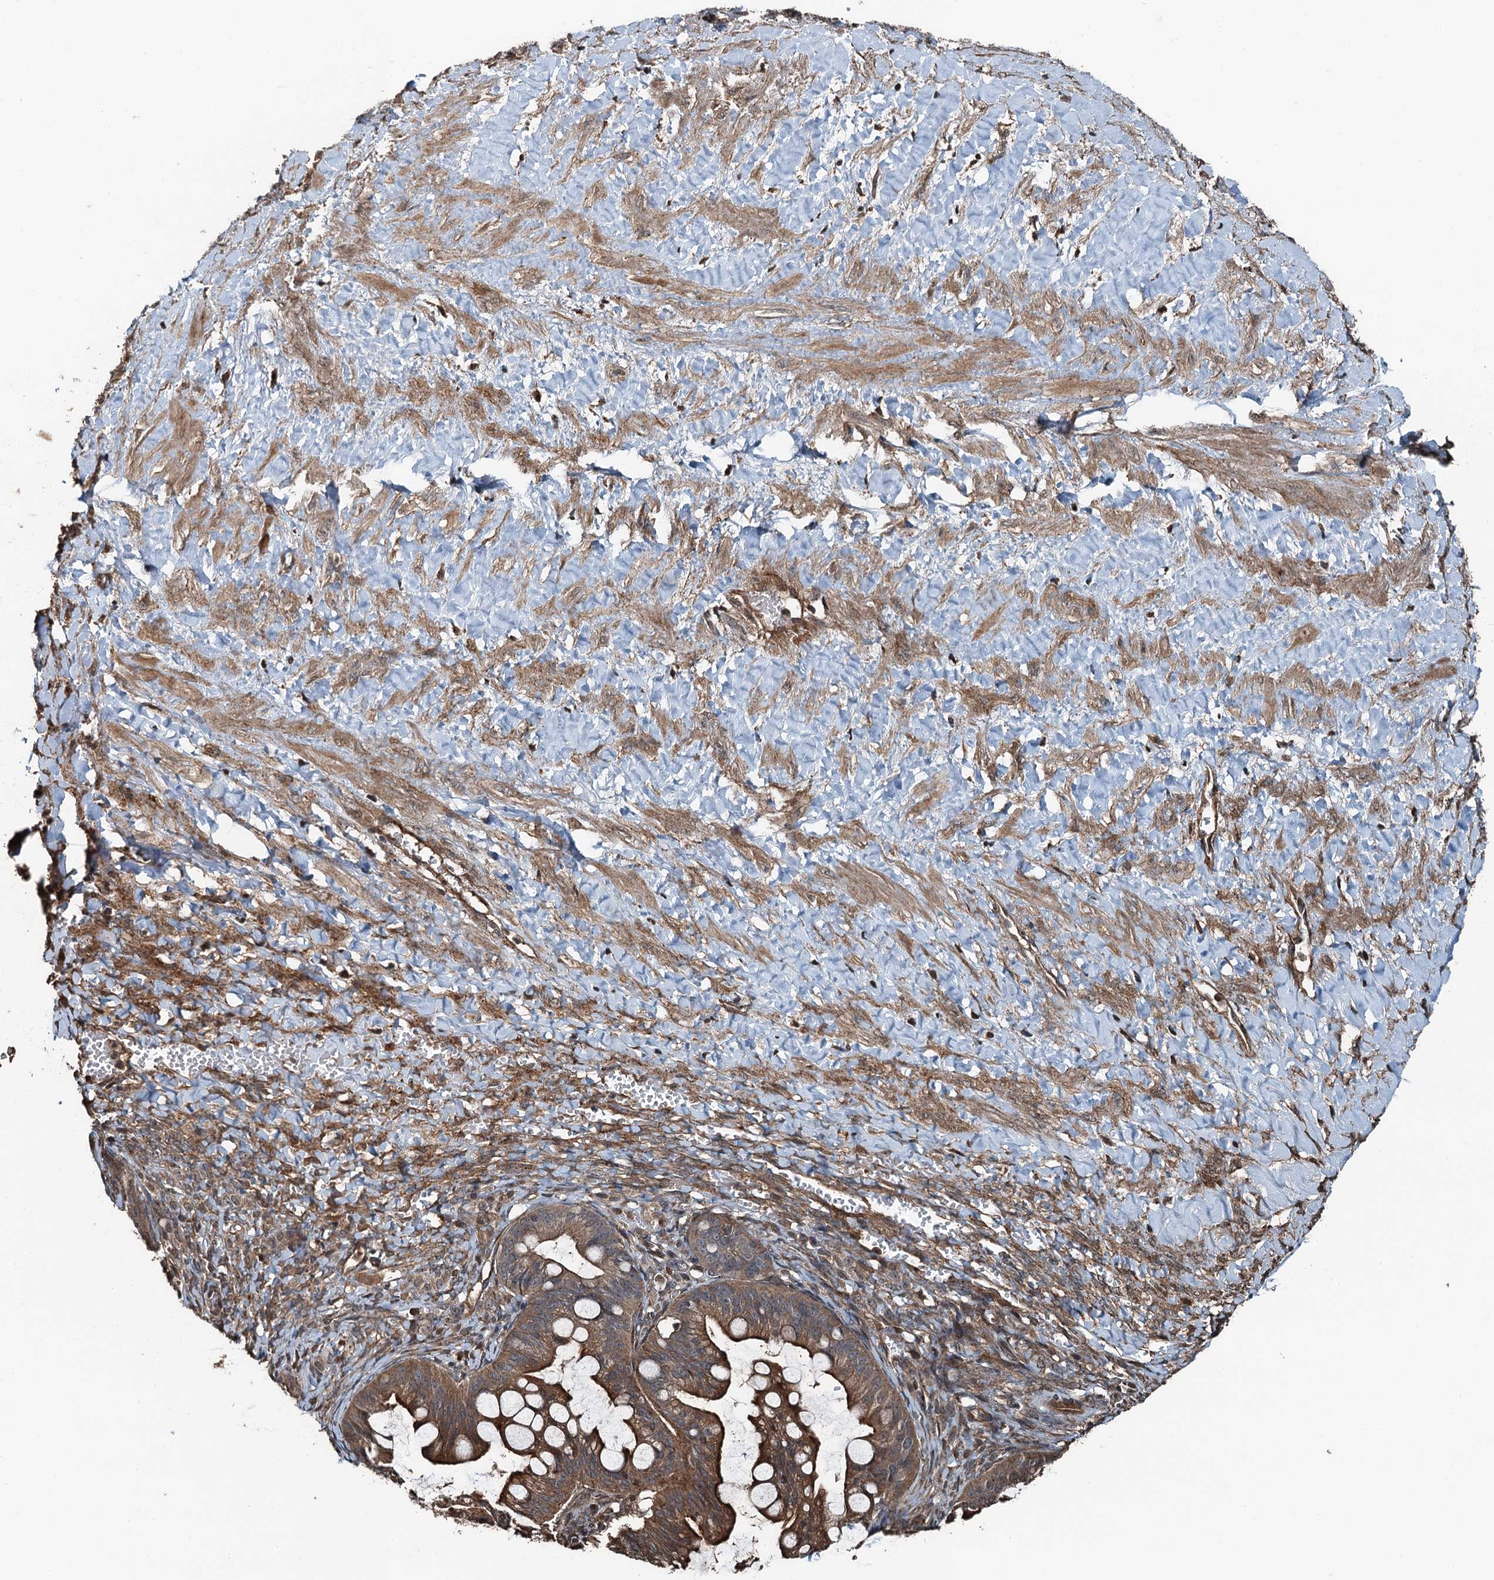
{"staining": {"intensity": "moderate", "quantity": ">75%", "location": "cytoplasmic/membranous"}, "tissue": "ovarian cancer", "cell_type": "Tumor cells", "image_type": "cancer", "snomed": [{"axis": "morphology", "description": "Cystadenocarcinoma, mucinous, NOS"}, {"axis": "topography", "description": "Ovary"}], "caption": "The image exhibits immunohistochemical staining of ovarian cancer. There is moderate cytoplasmic/membranous expression is seen in approximately >75% of tumor cells. (DAB IHC, brown staining for protein, blue staining for nuclei).", "gene": "TCTN1", "patient": {"sex": "female", "age": 73}}